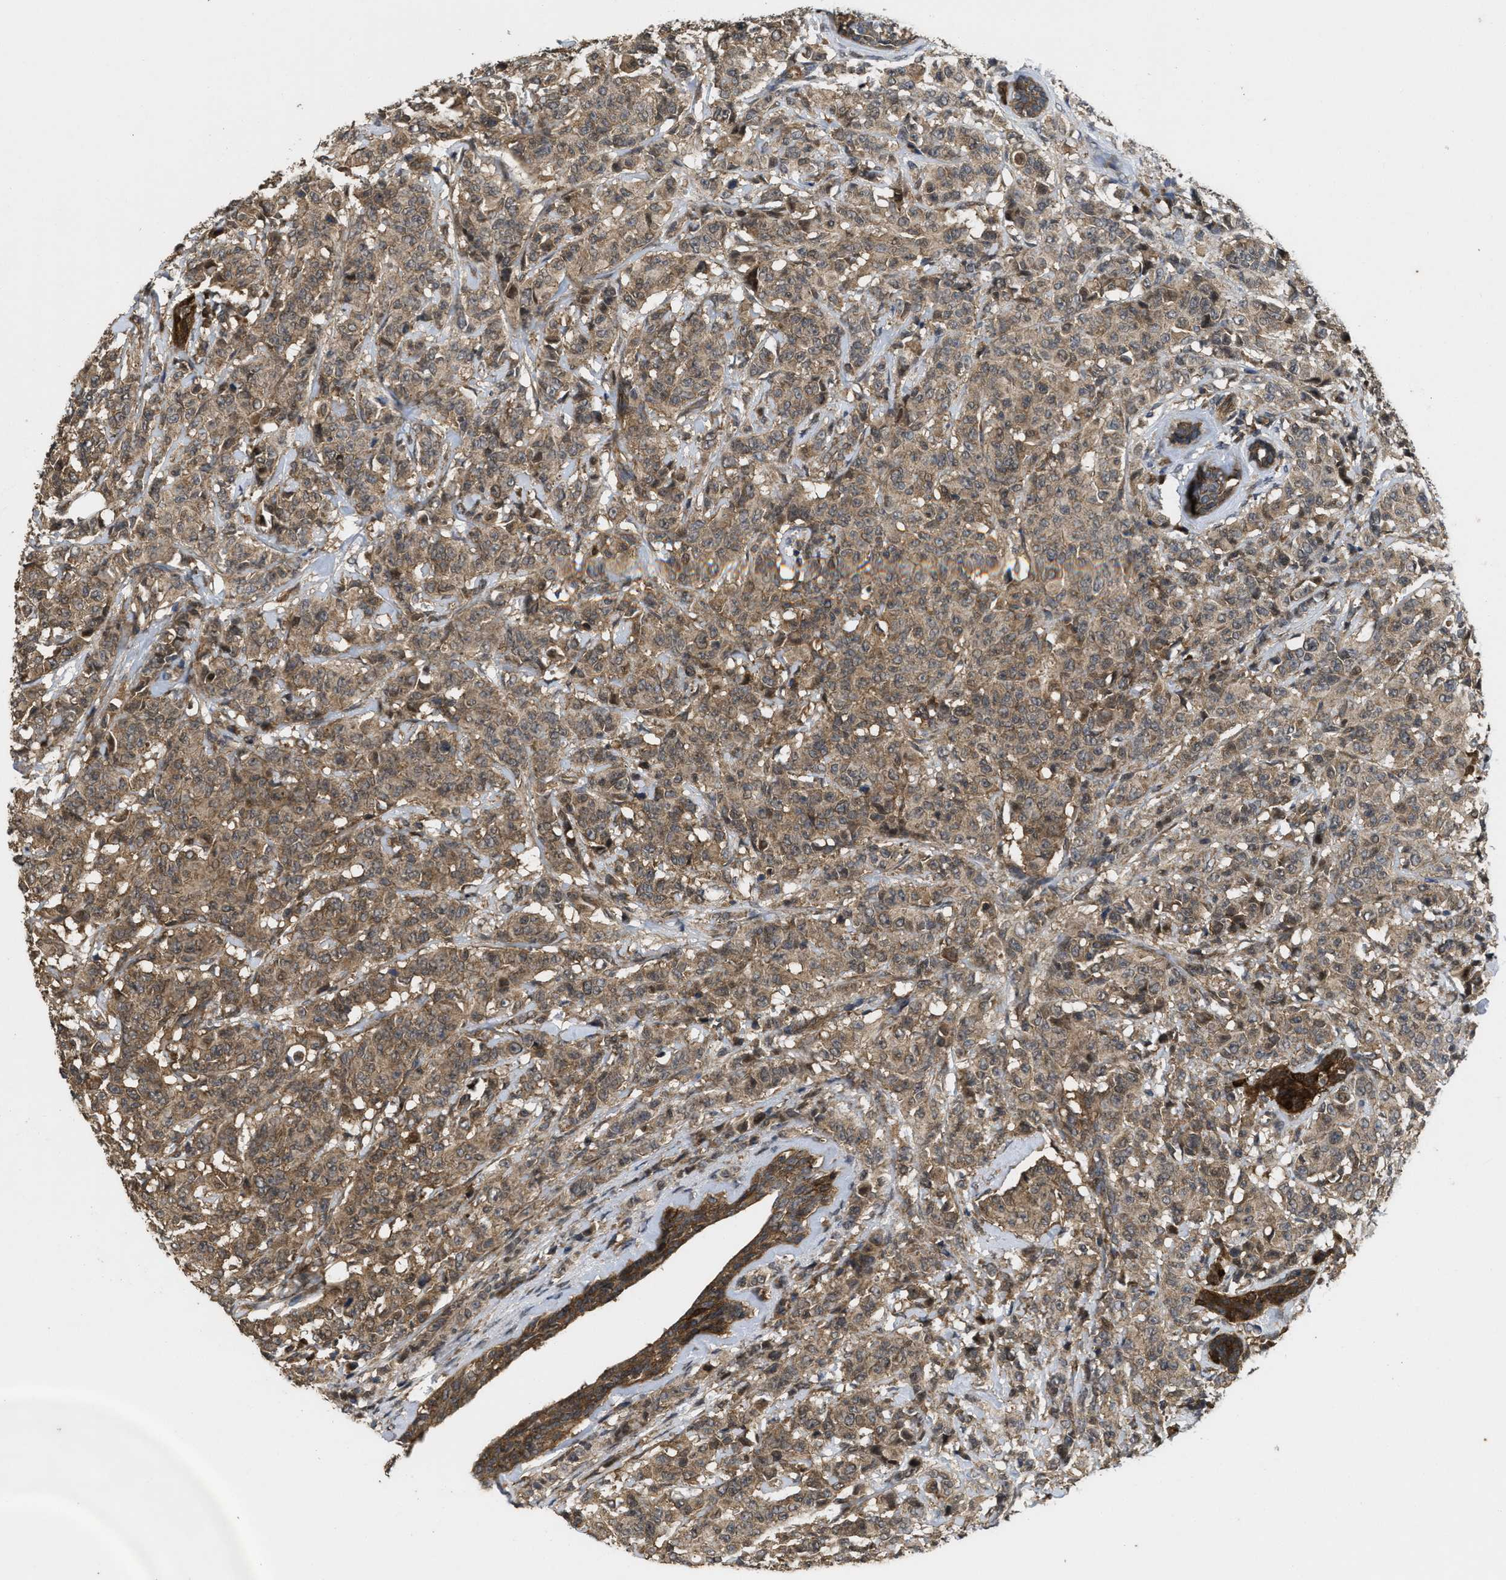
{"staining": {"intensity": "moderate", "quantity": ">75%", "location": "cytoplasmic/membranous"}, "tissue": "breast cancer", "cell_type": "Tumor cells", "image_type": "cancer", "snomed": [{"axis": "morphology", "description": "Normal tissue, NOS"}, {"axis": "morphology", "description": "Duct carcinoma"}, {"axis": "topography", "description": "Breast"}], "caption": "A brown stain highlights moderate cytoplasmic/membranous positivity of a protein in breast cancer tumor cells.", "gene": "FZD6", "patient": {"sex": "female", "age": 40}}